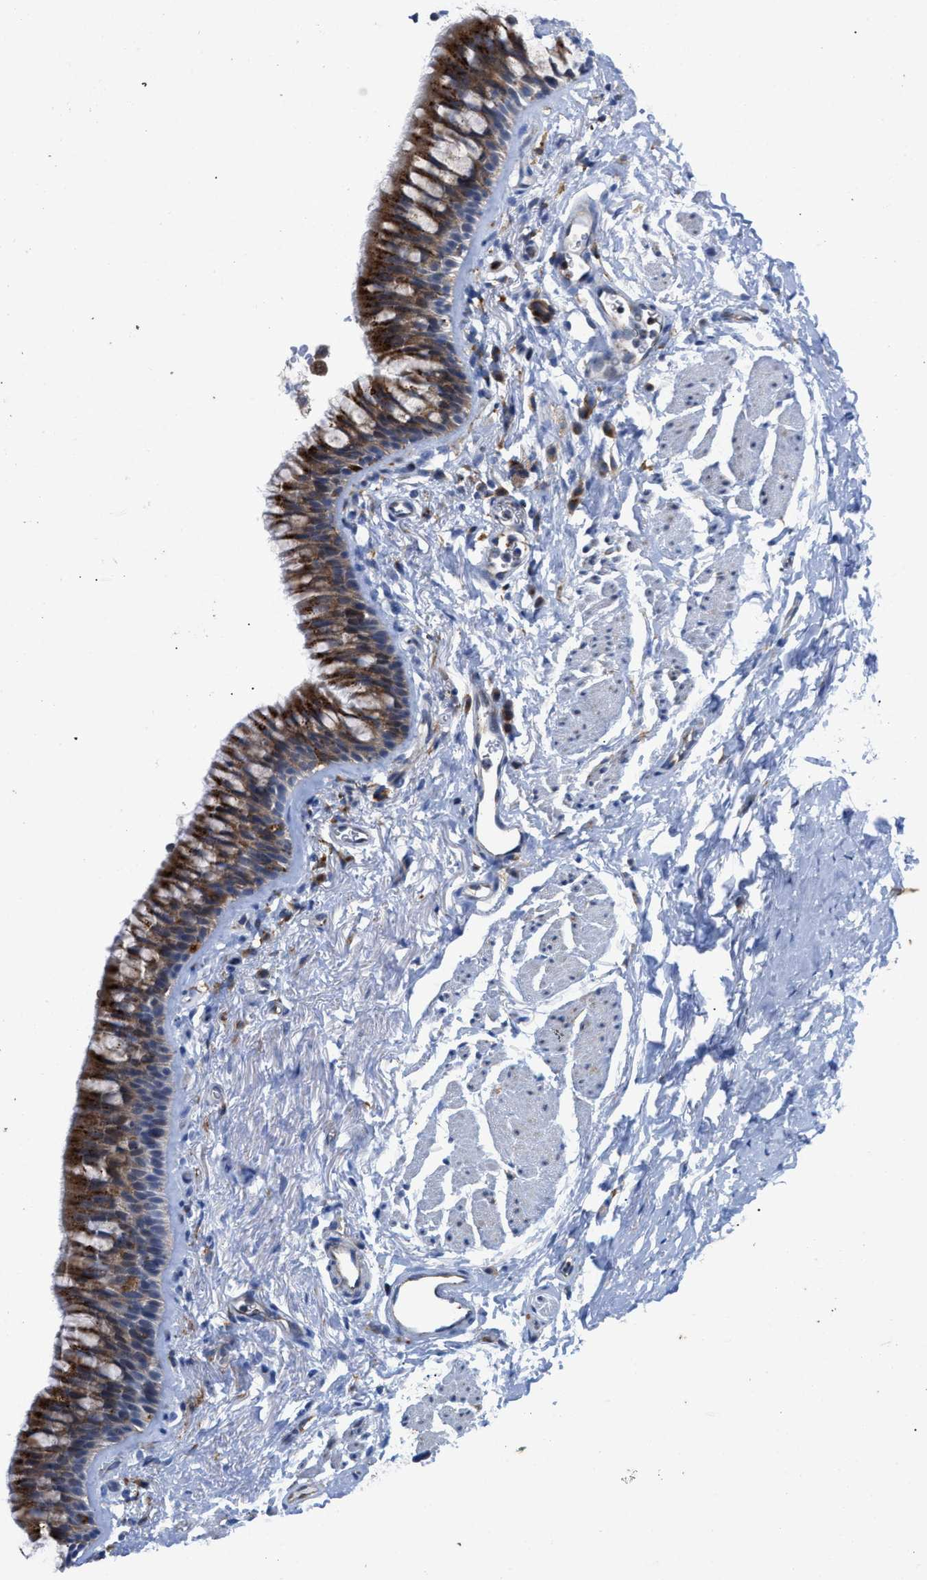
{"staining": {"intensity": "negative", "quantity": "none", "location": "none"}, "tissue": "adipose tissue", "cell_type": "Adipocytes", "image_type": "normal", "snomed": [{"axis": "morphology", "description": "Normal tissue, NOS"}, {"axis": "topography", "description": "Cartilage tissue"}, {"axis": "topography", "description": "Bronchus"}], "caption": "Immunohistochemical staining of normal adipose tissue displays no significant positivity in adipocytes.", "gene": "ENPP4", "patient": {"sex": "female", "age": 53}}